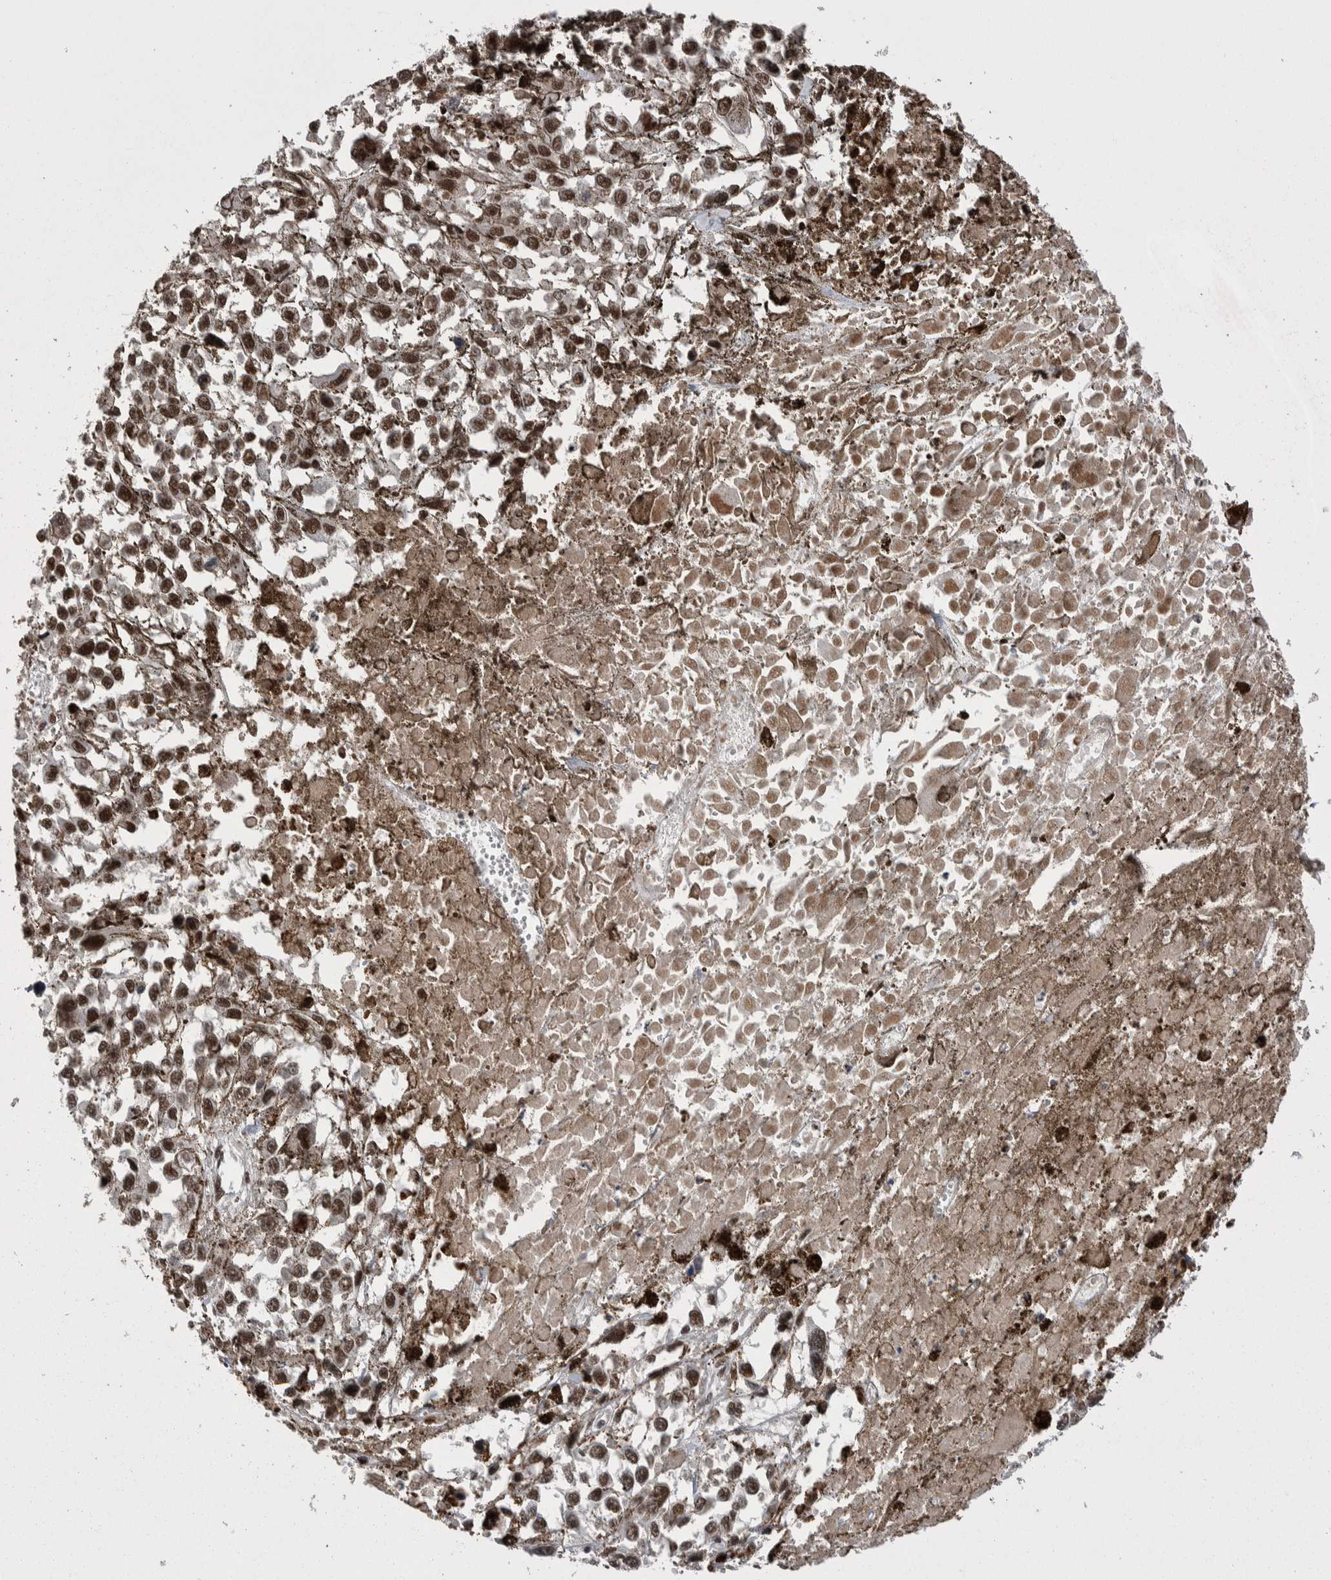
{"staining": {"intensity": "strong", "quantity": ">75%", "location": "nuclear"}, "tissue": "melanoma", "cell_type": "Tumor cells", "image_type": "cancer", "snomed": [{"axis": "morphology", "description": "Malignant melanoma, Metastatic site"}, {"axis": "topography", "description": "Lymph node"}], "caption": "Human malignant melanoma (metastatic site) stained with a protein marker demonstrates strong staining in tumor cells.", "gene": "DMTF1", "patient": {"sex": "male", "age": 59}}